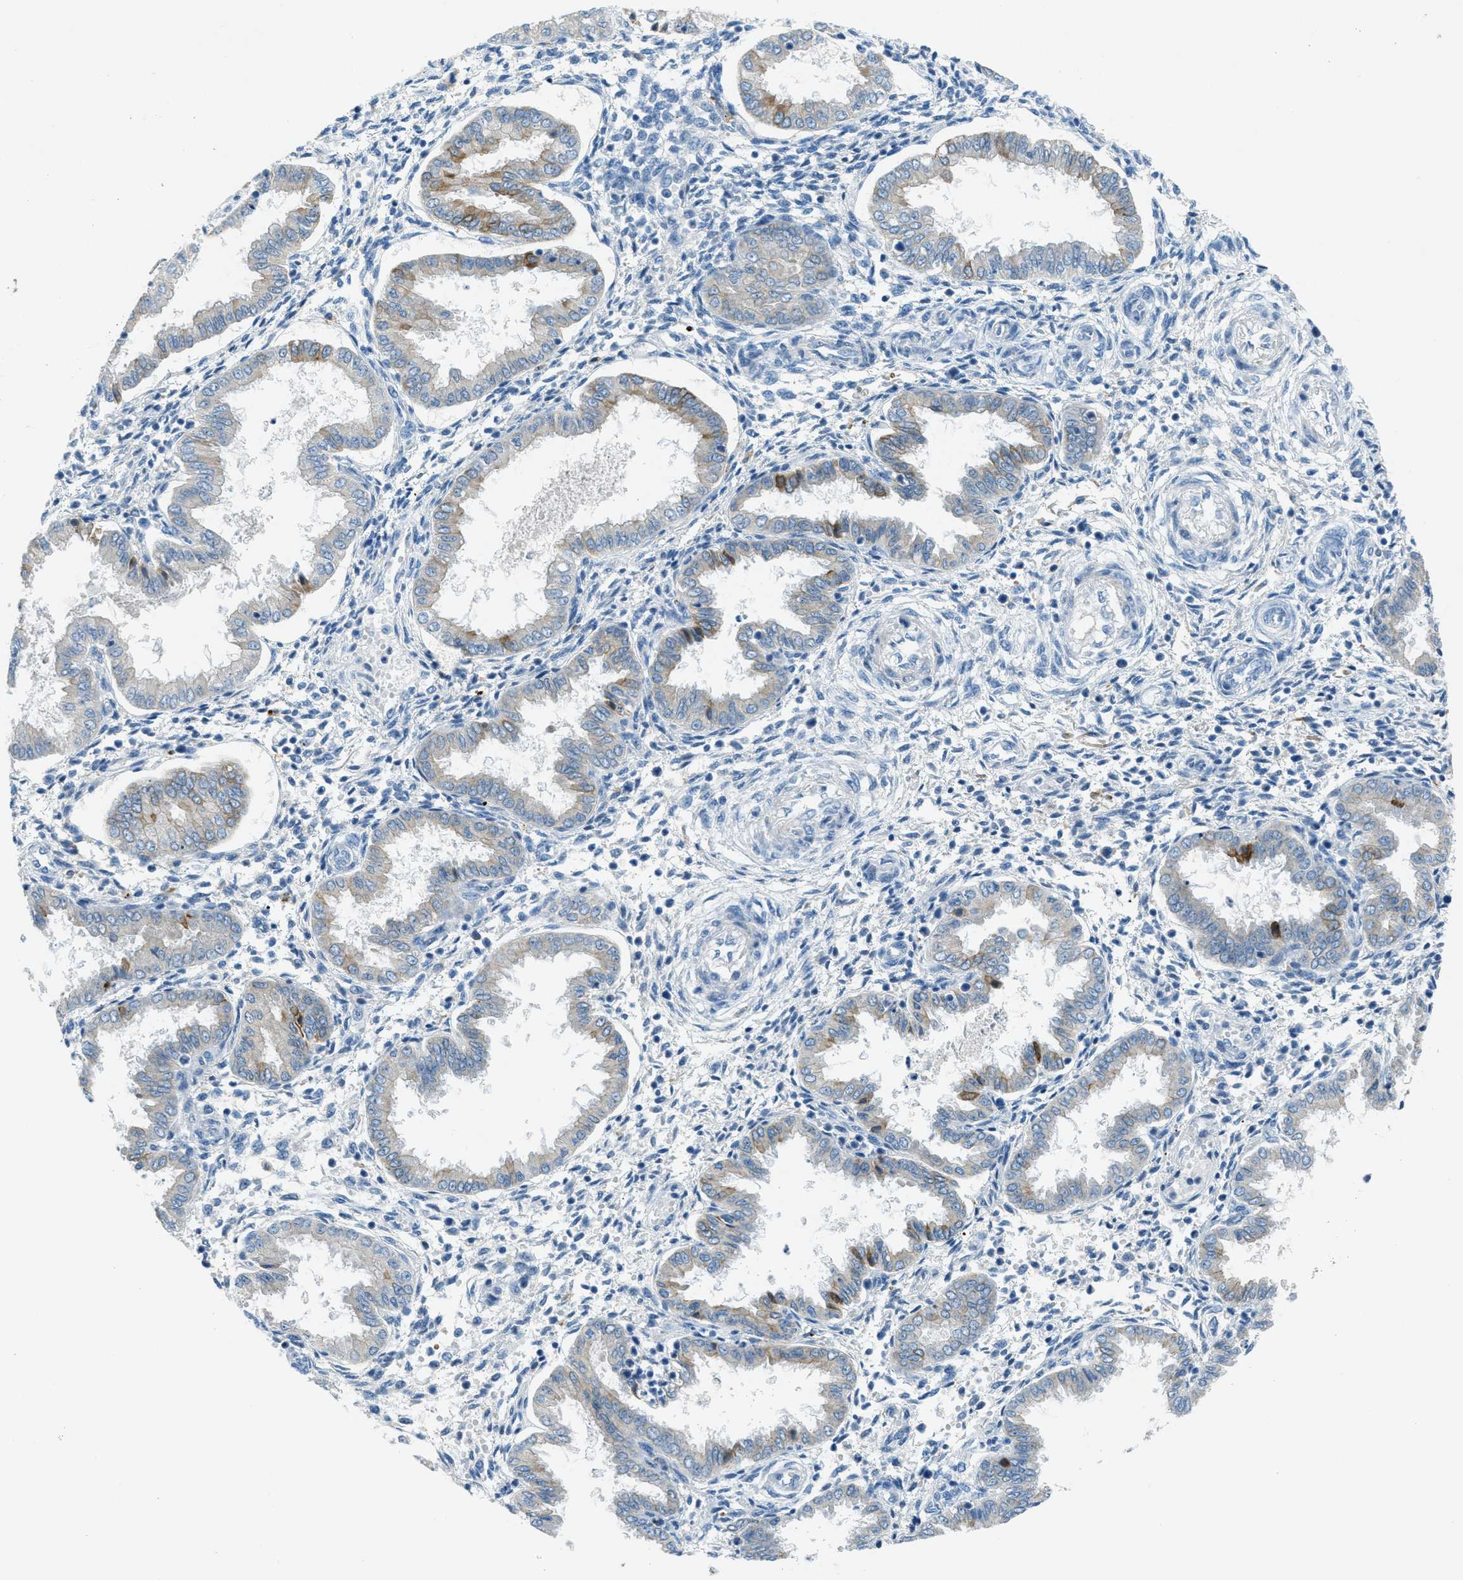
{"staining": {"intensity": "negative", "quantity": "none", "location": "none"}, "tissue": "endometrium", "cell_type": "Cells in endometrial stroma", "image_type": "normal", "snomed": [{"axis": "morphology", "description": "Normal tissue, NOS"}, {"axis": "topography", "description": "Endometrium"}], "caption": "DAB immunohistochemical staining of benign human endometrium displays no significant positivity in cells in endometrial stroma.", "gene": "KLHL8", "patient": {"sex": "female", "age": 33}}